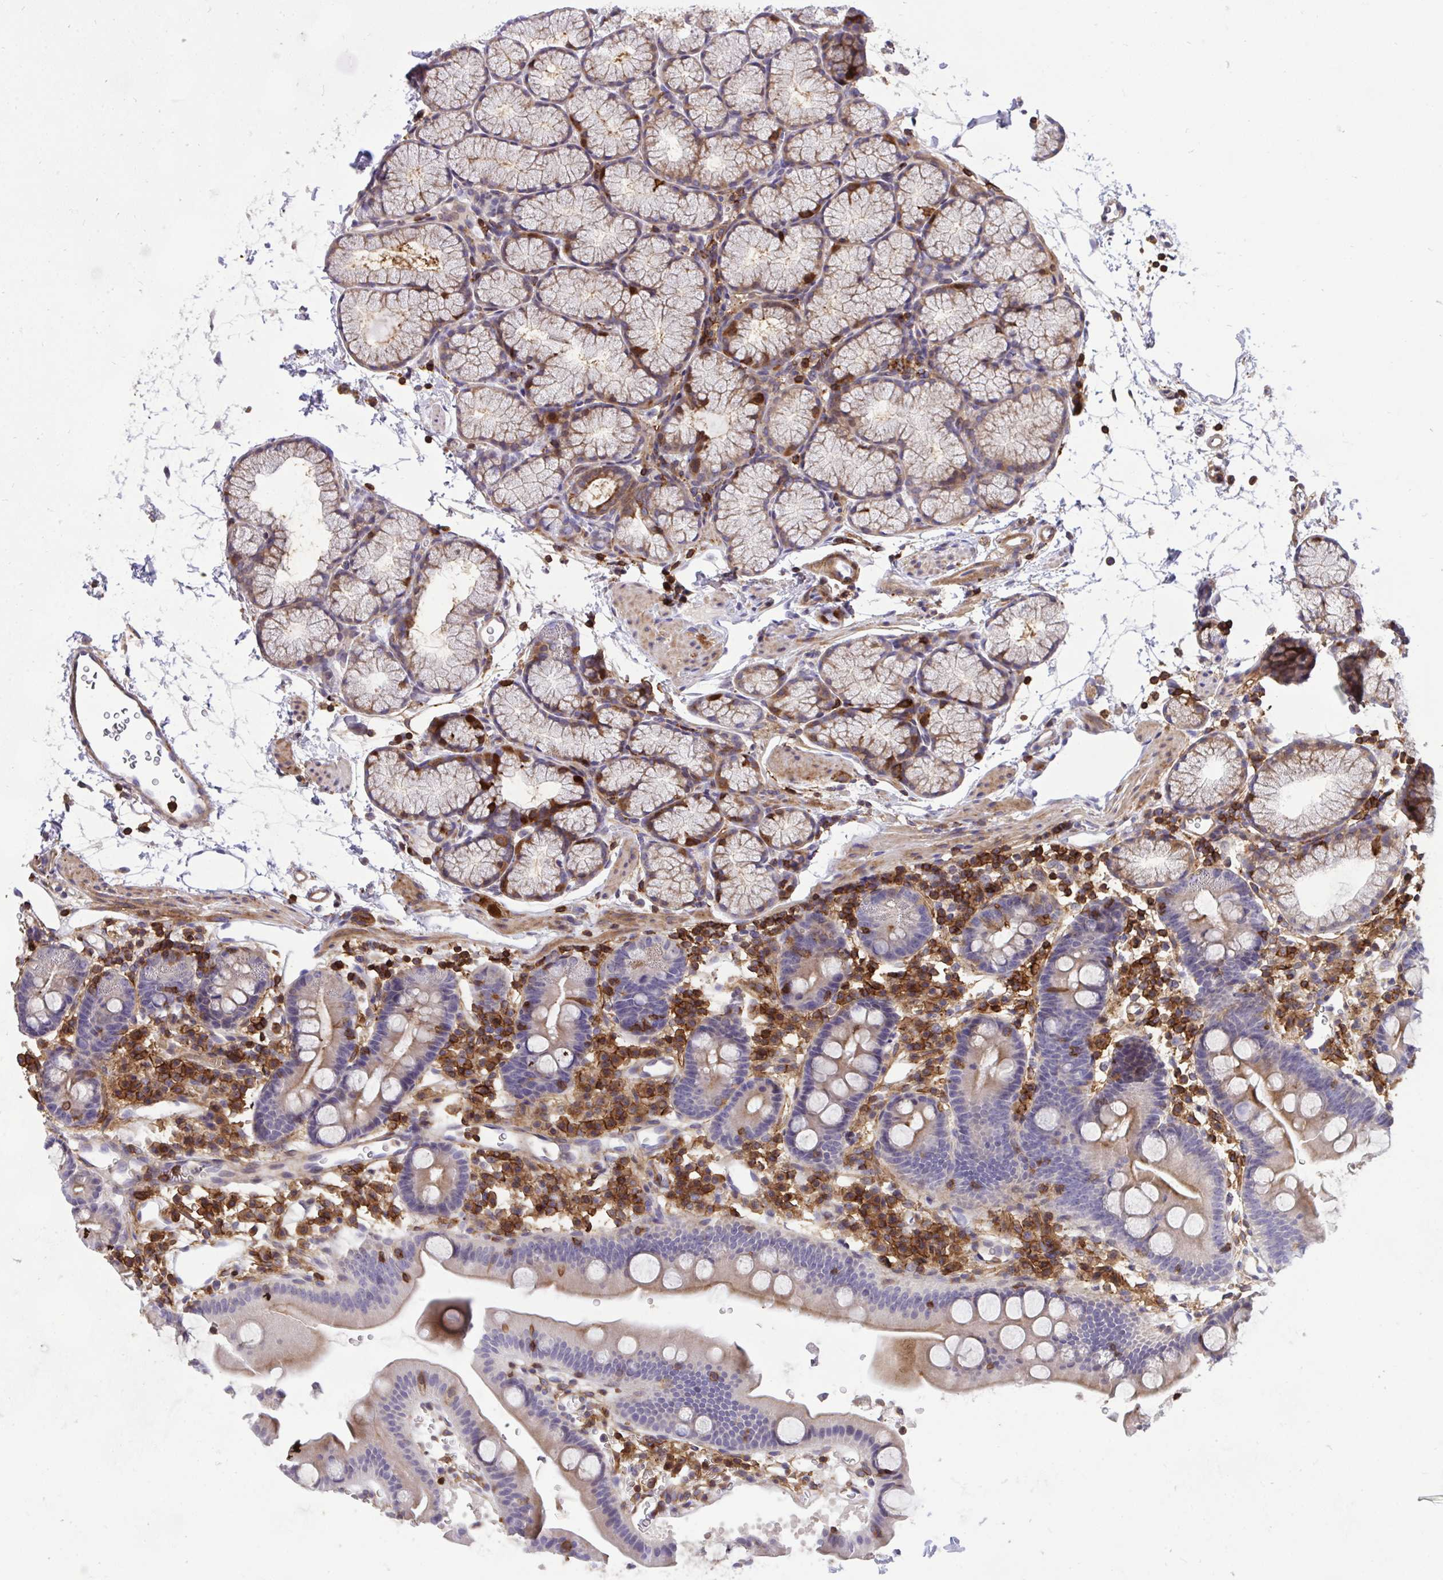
{"staining": {"intensity": "weak", "quantity": "25%-75%", "location": "cytoplasmic/membranous"}, "tissue": "duodenum", "cell_type": "Glandular cells", "image_type": "normal", "snomed": [{"axis": "morphology", "description": "Normal tissue, NOS"}, {"axis": "topography", "description": "Duodenum"}], "caption": "Normal duodenum was stained to show a protein in brown. There is low levels of weak cytoplasmic/membranous positivity in about 25%-75% of glandular cells. Immunohistochemistry stains the protein in brown and the nuclei are stained blue.", "gene": "ERI1", "patient": {"sex": "male", "age": 59}}